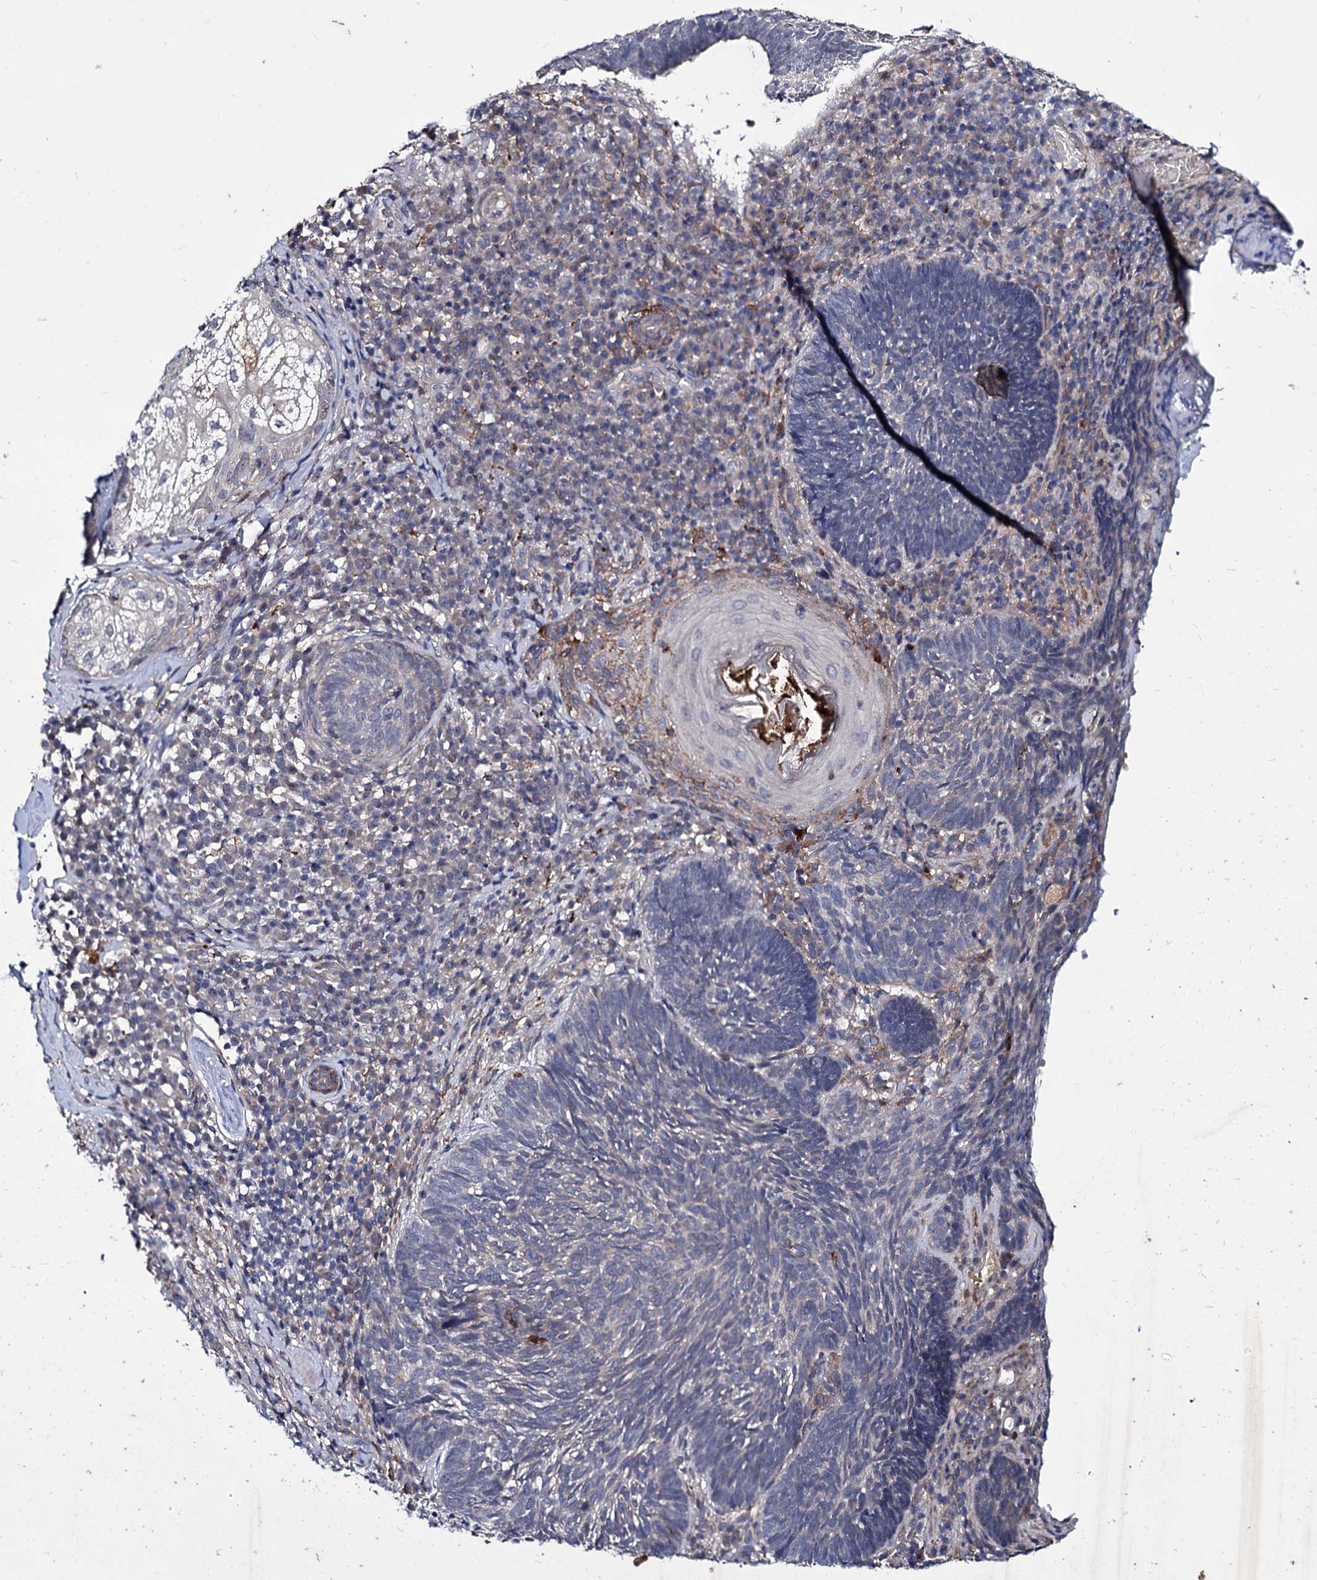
{"staining": {"intensity": "negative", "quantity": "none", "location": "none"}, "tissue": "skin cancer", "cell_type": "Tumor cells", "image_type": "cancer", "snomed": [{"axis": "morphology", "description": "Basal cell carcinoma"}, {"axis": "topography", "description": "Skin"}], "caption": "The image displays no significant positivity in tumor cells of skin basal cell carcinoma.", "gene": "AXL", "patient": {"sex": "male", "age": 88}}